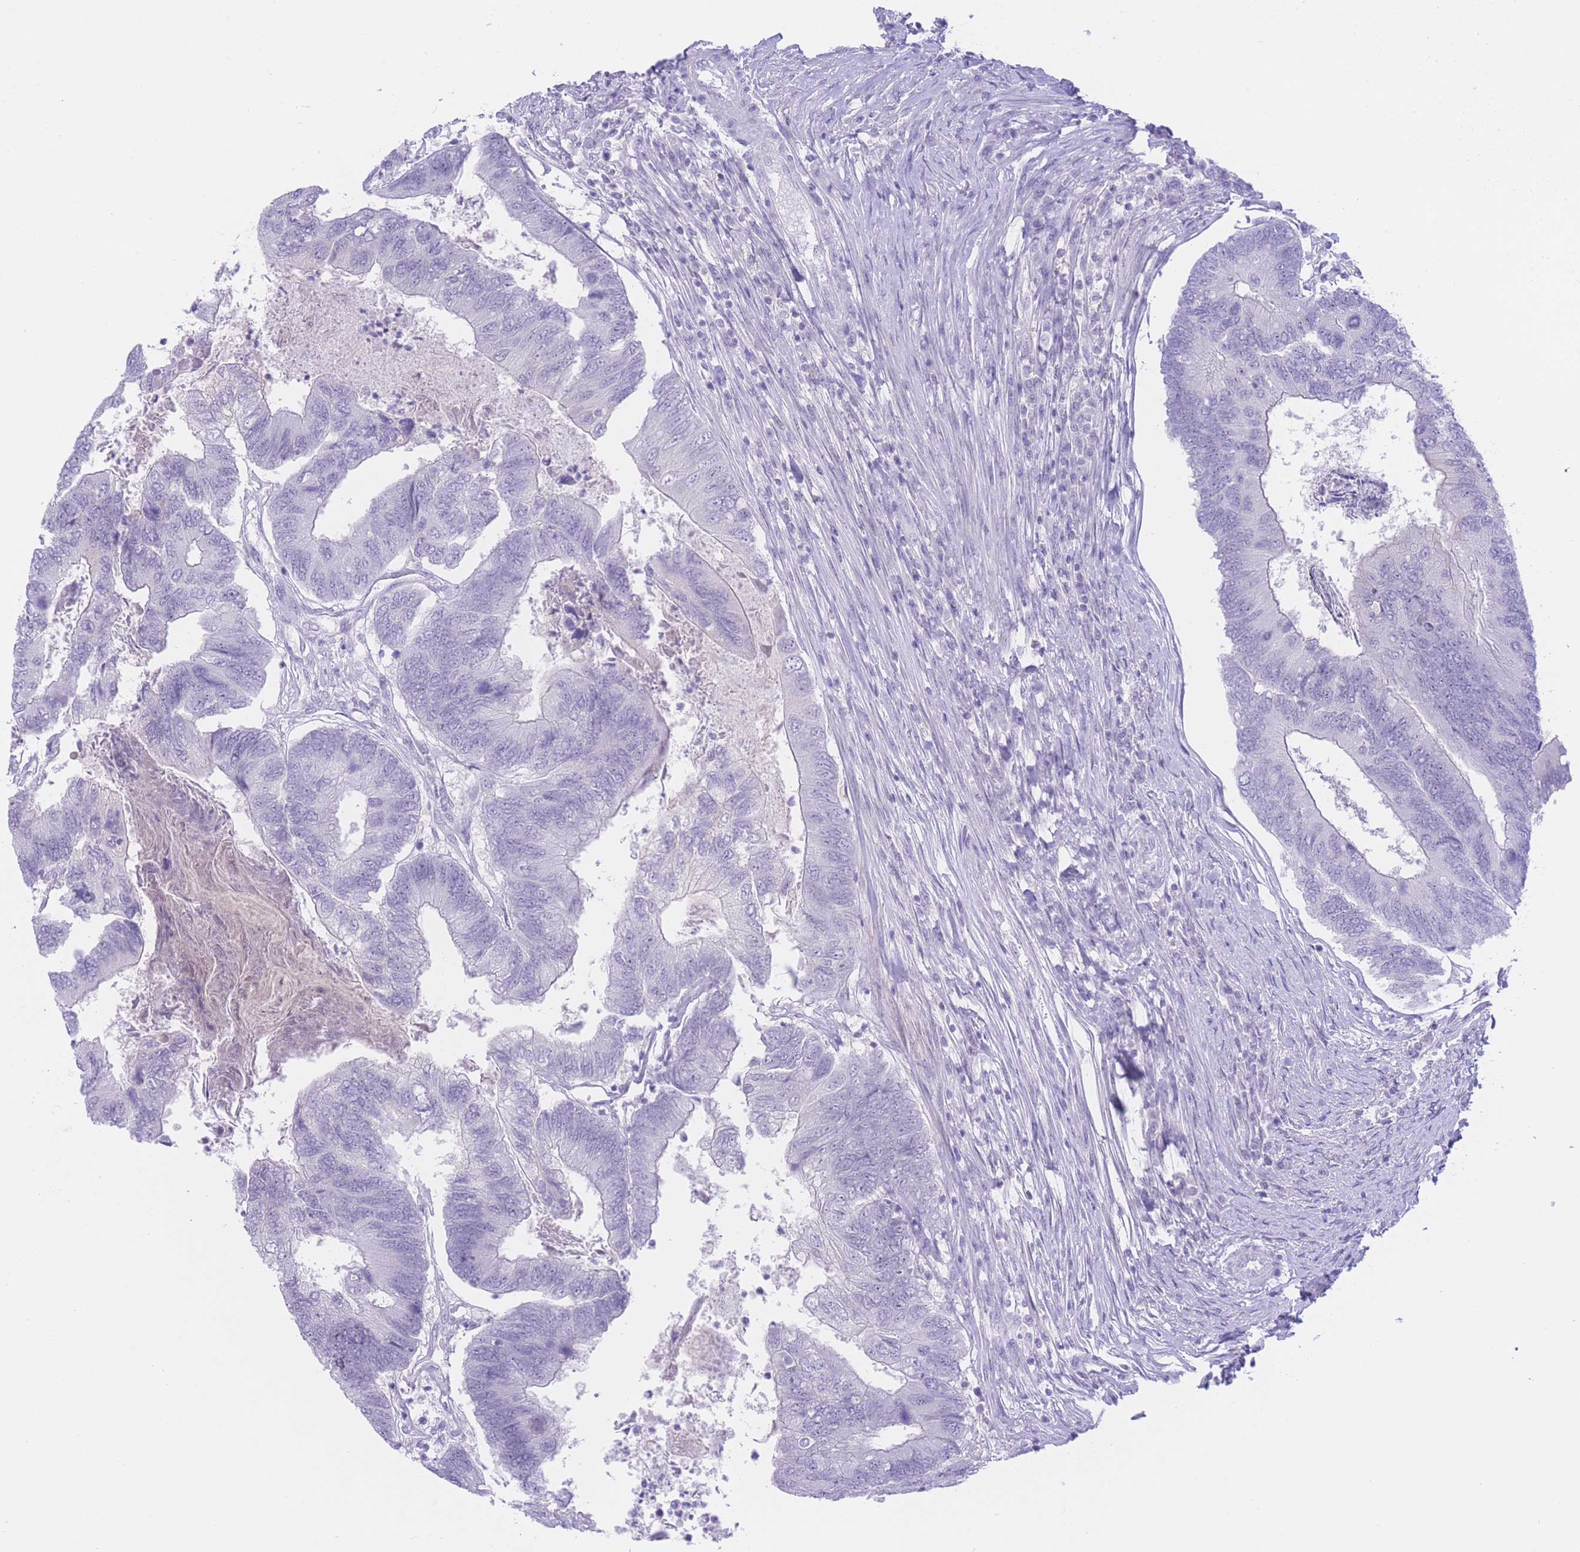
{"staining": {"intensity": "negative", "quantity": "none", "location": "none"}, "tissue": "colorectal cancer", "cell_type": "Tumor cells", "image_type": "cancer", "snomed": [{"axis": "morphology", "description": "Adenocarcinoma, NOS"}, {"axis": "topography", "description": "Colon"}], "caption": "The photomicrograph reveals no significant staining in tumor cells of adenocarcinoma (colorectal).", "gene": "ZNF212", "patient": {"sex": "female", "age": 67}}